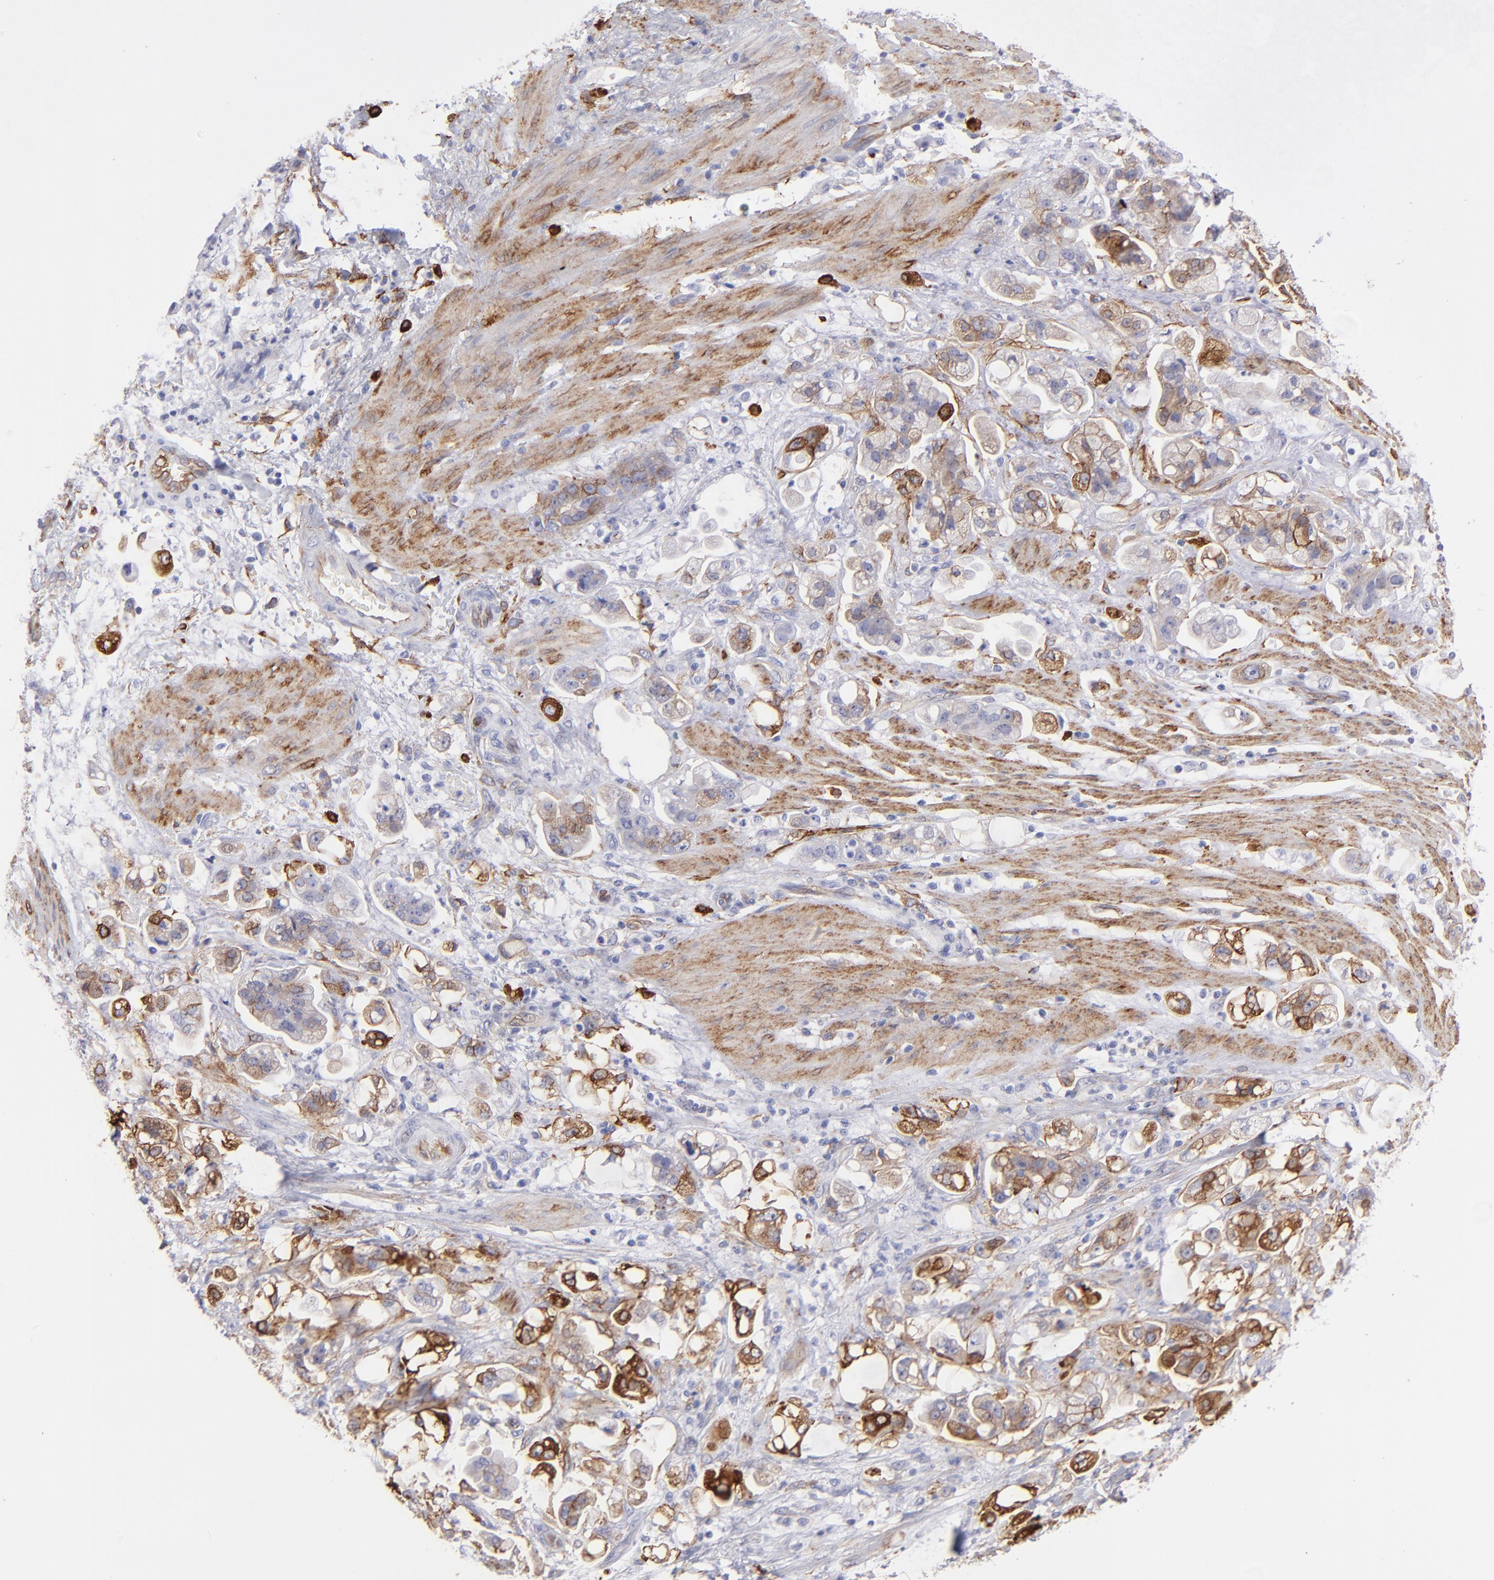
{"staining": {"intensity": "weak", "quantity": "25%-75%", "location": "cytoplasmic/membranous"}, "tissue": "stomach cancer", "cell_type": "Tumor cells", "image_type": "cancer", "snomed": [{"axis": "morphology", "description": "Adenocarcinoma, NOS"}, {"axis": "topography", "description": "Stomach"}], "caption": "Protein staining of stomach cancer (adenocarcinoma) tissue shows weak cytoplasmic/membranous positivity in about 25%-75% of tumor cells. Using DAB (brown) and hematoxylin (blue) stains, captured at high magnification using brightfield microscopy.", "gene": "AHNAK2", "patient": {"sex": "male", "age": 62}}